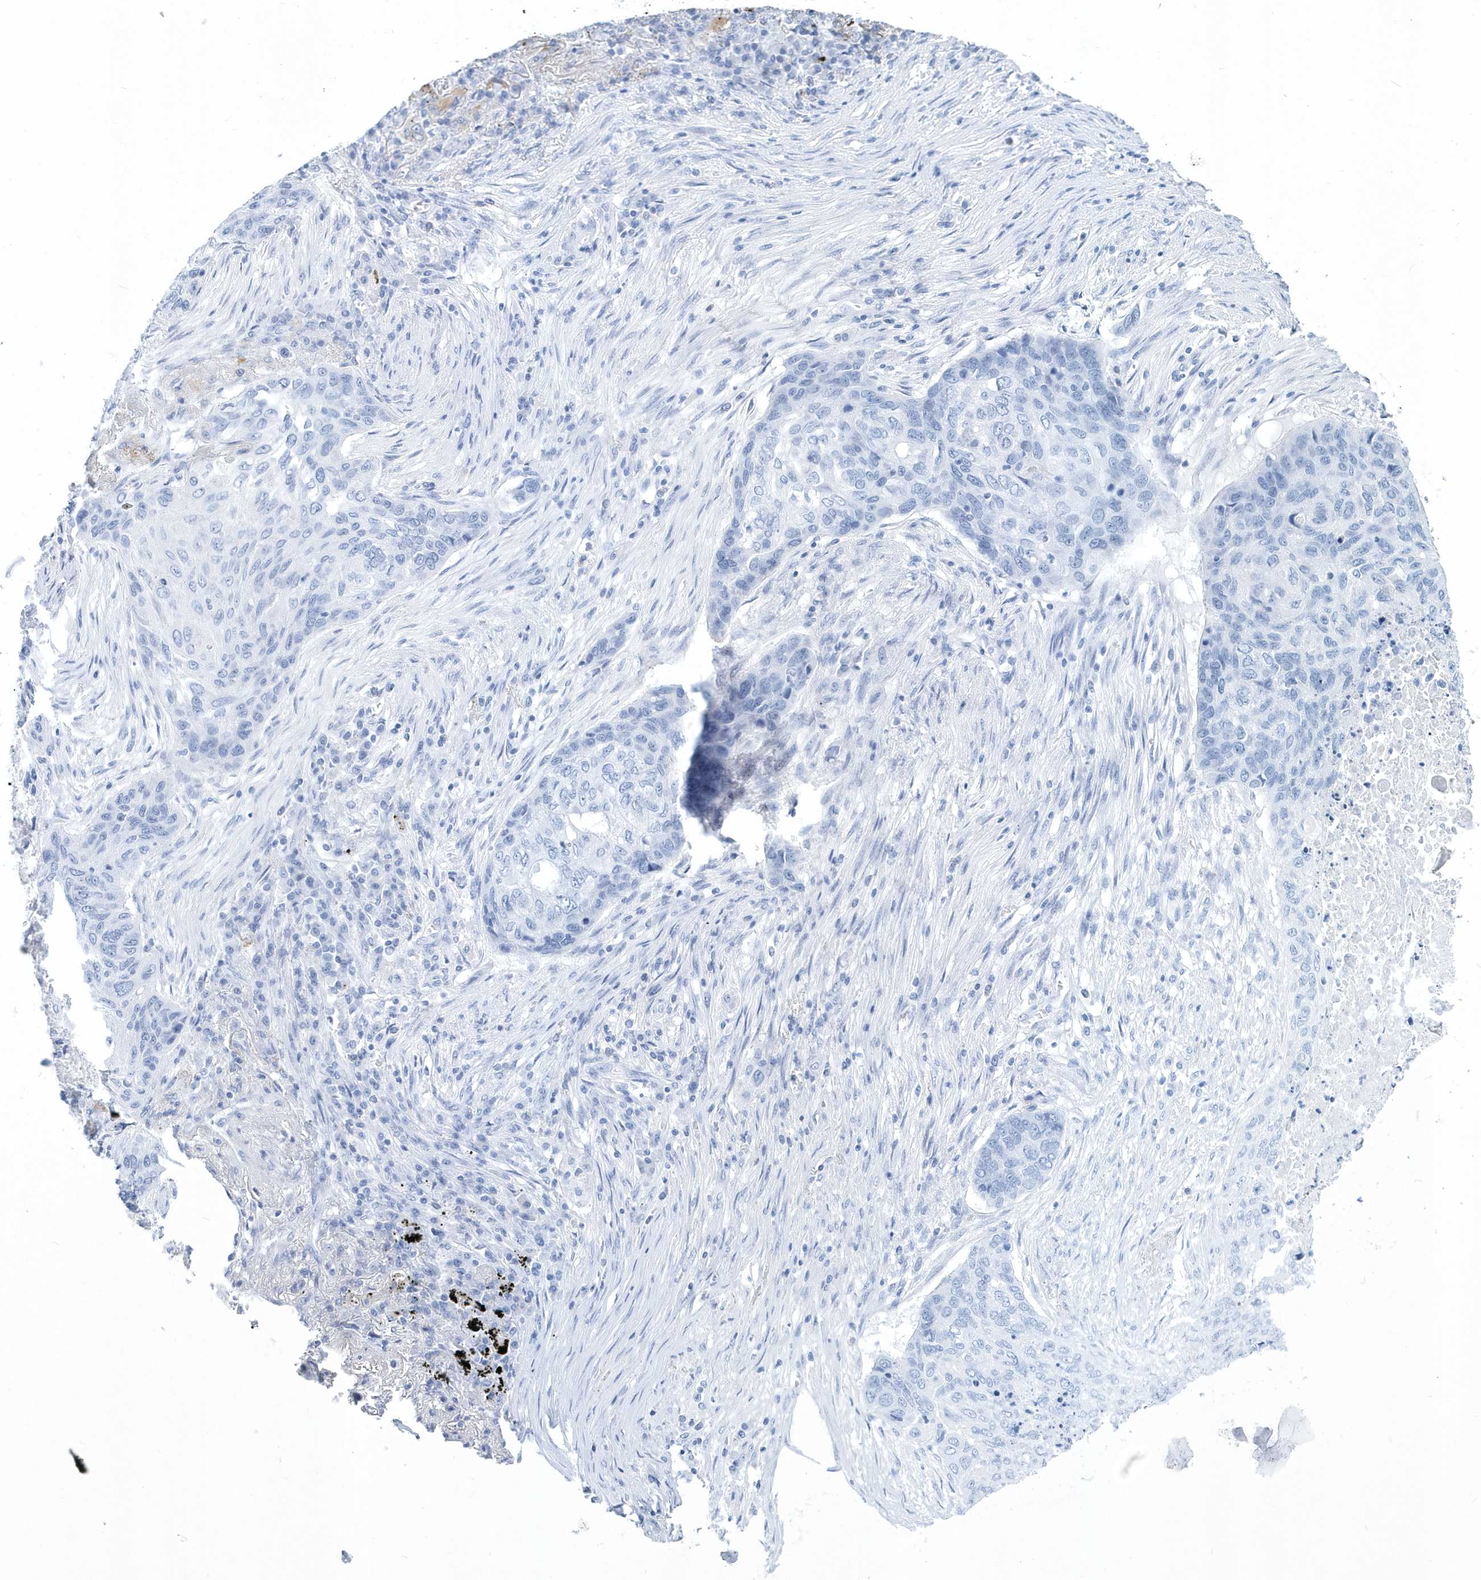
{"staining": {"intensity": "negative", "quantity": "none", "location": "none"}, "tissue": "lung cancer", "cell_type": "Tumor cells", "image_type": "cancer", "snomed": [{"axis": "morphology", "description": "Squamous cell carcinoma, NOS"}, {"axis": "topography", "description": "Lung"}], "caption": "There is no significant positivity in tumor cells of lung squamous cell carcinoma.", "gene": "PTPRO", "patient": {"sex": "female", "age": 63}}